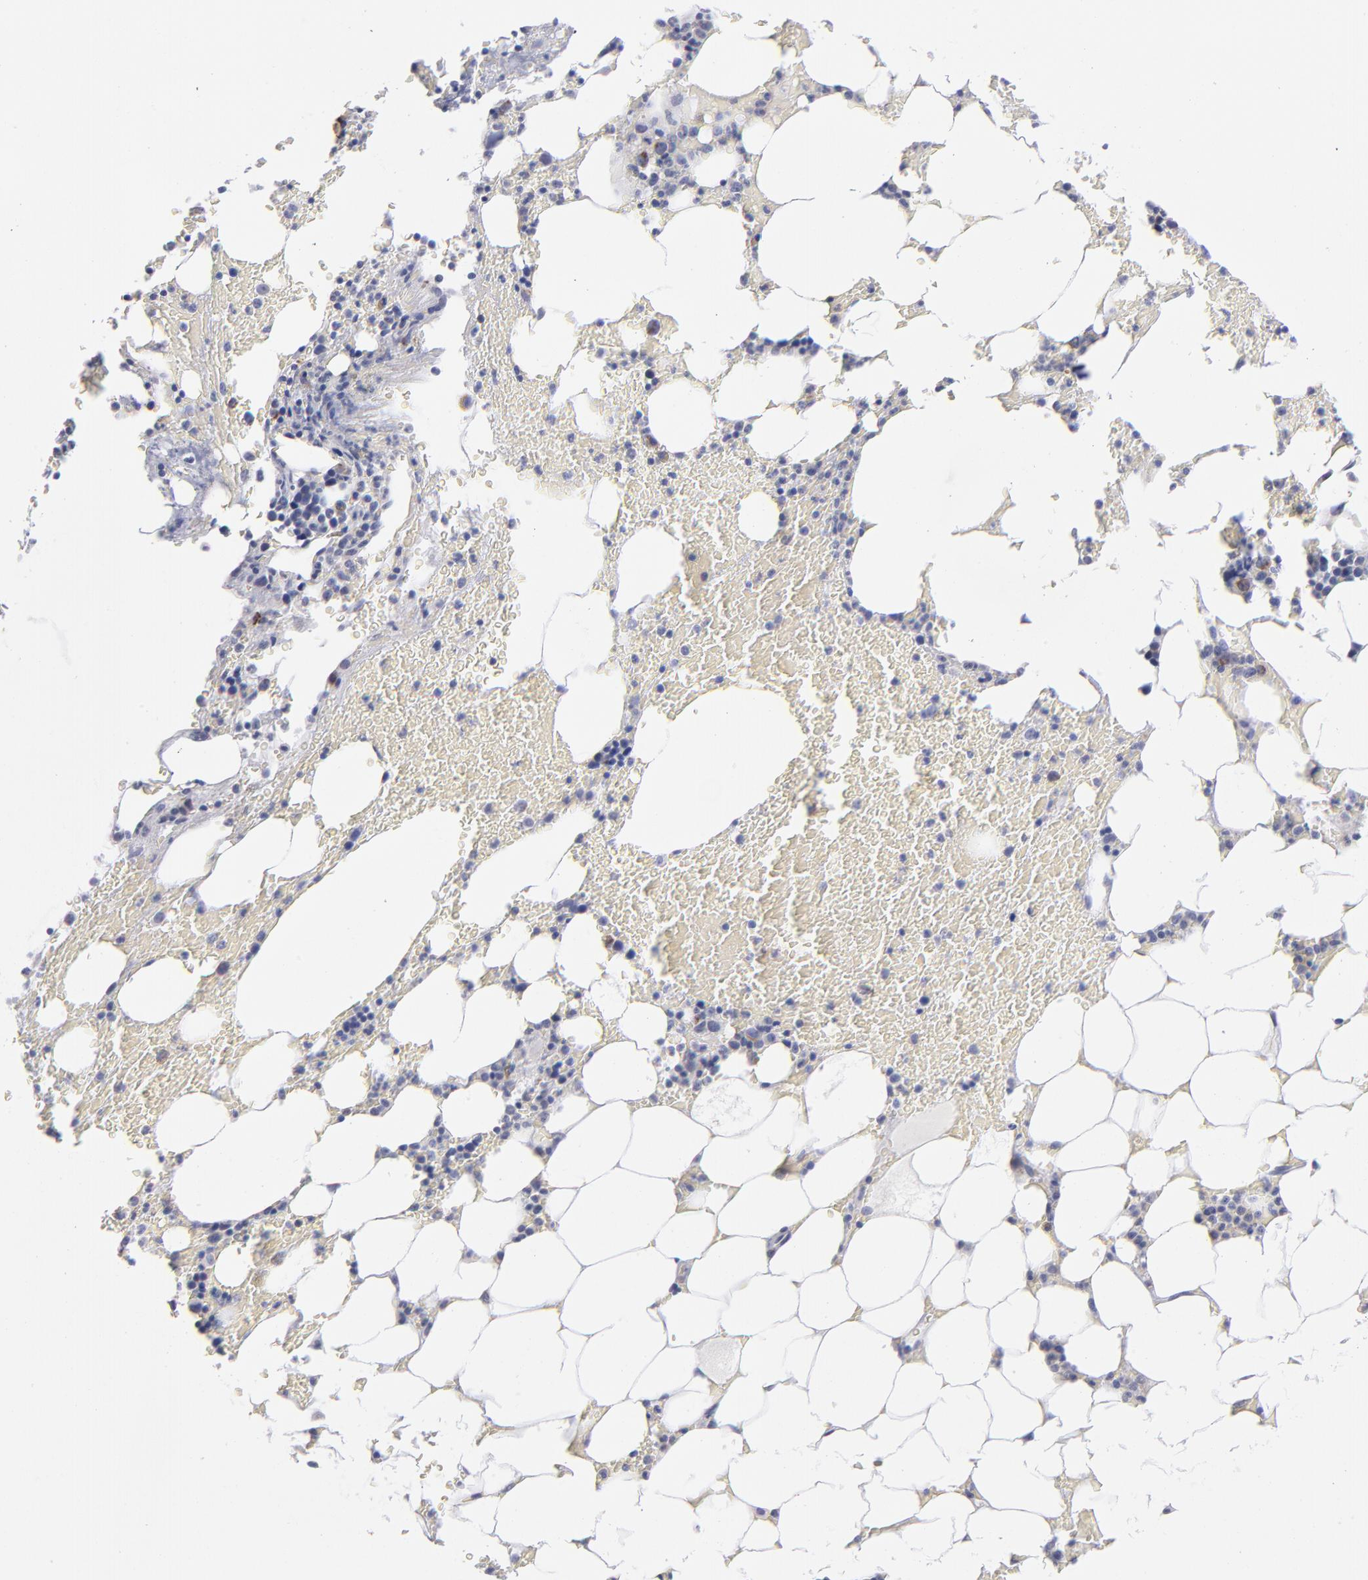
{"staining": {"intensity": "weak", "quantity": "<25%", "location": "cytoplasmic/membranous"}, "tissue": "bone marrow", "cell_type": "Hematopoietic cells", "image_type": "normal", "snomed": [{"axis": "morphology", "description": "Normal tissue, NOS"}, {"axis": "topography", "description": "Bone marrow"}], "caption": "Hematopoietic cells are negative for protein expression in benign human bone marrow. (Immunohistochemistry (ihc), brightfield microscopy, high magnification).", "gene": "MTHFD2", "patient": {"sex": "female", "age": 73}}